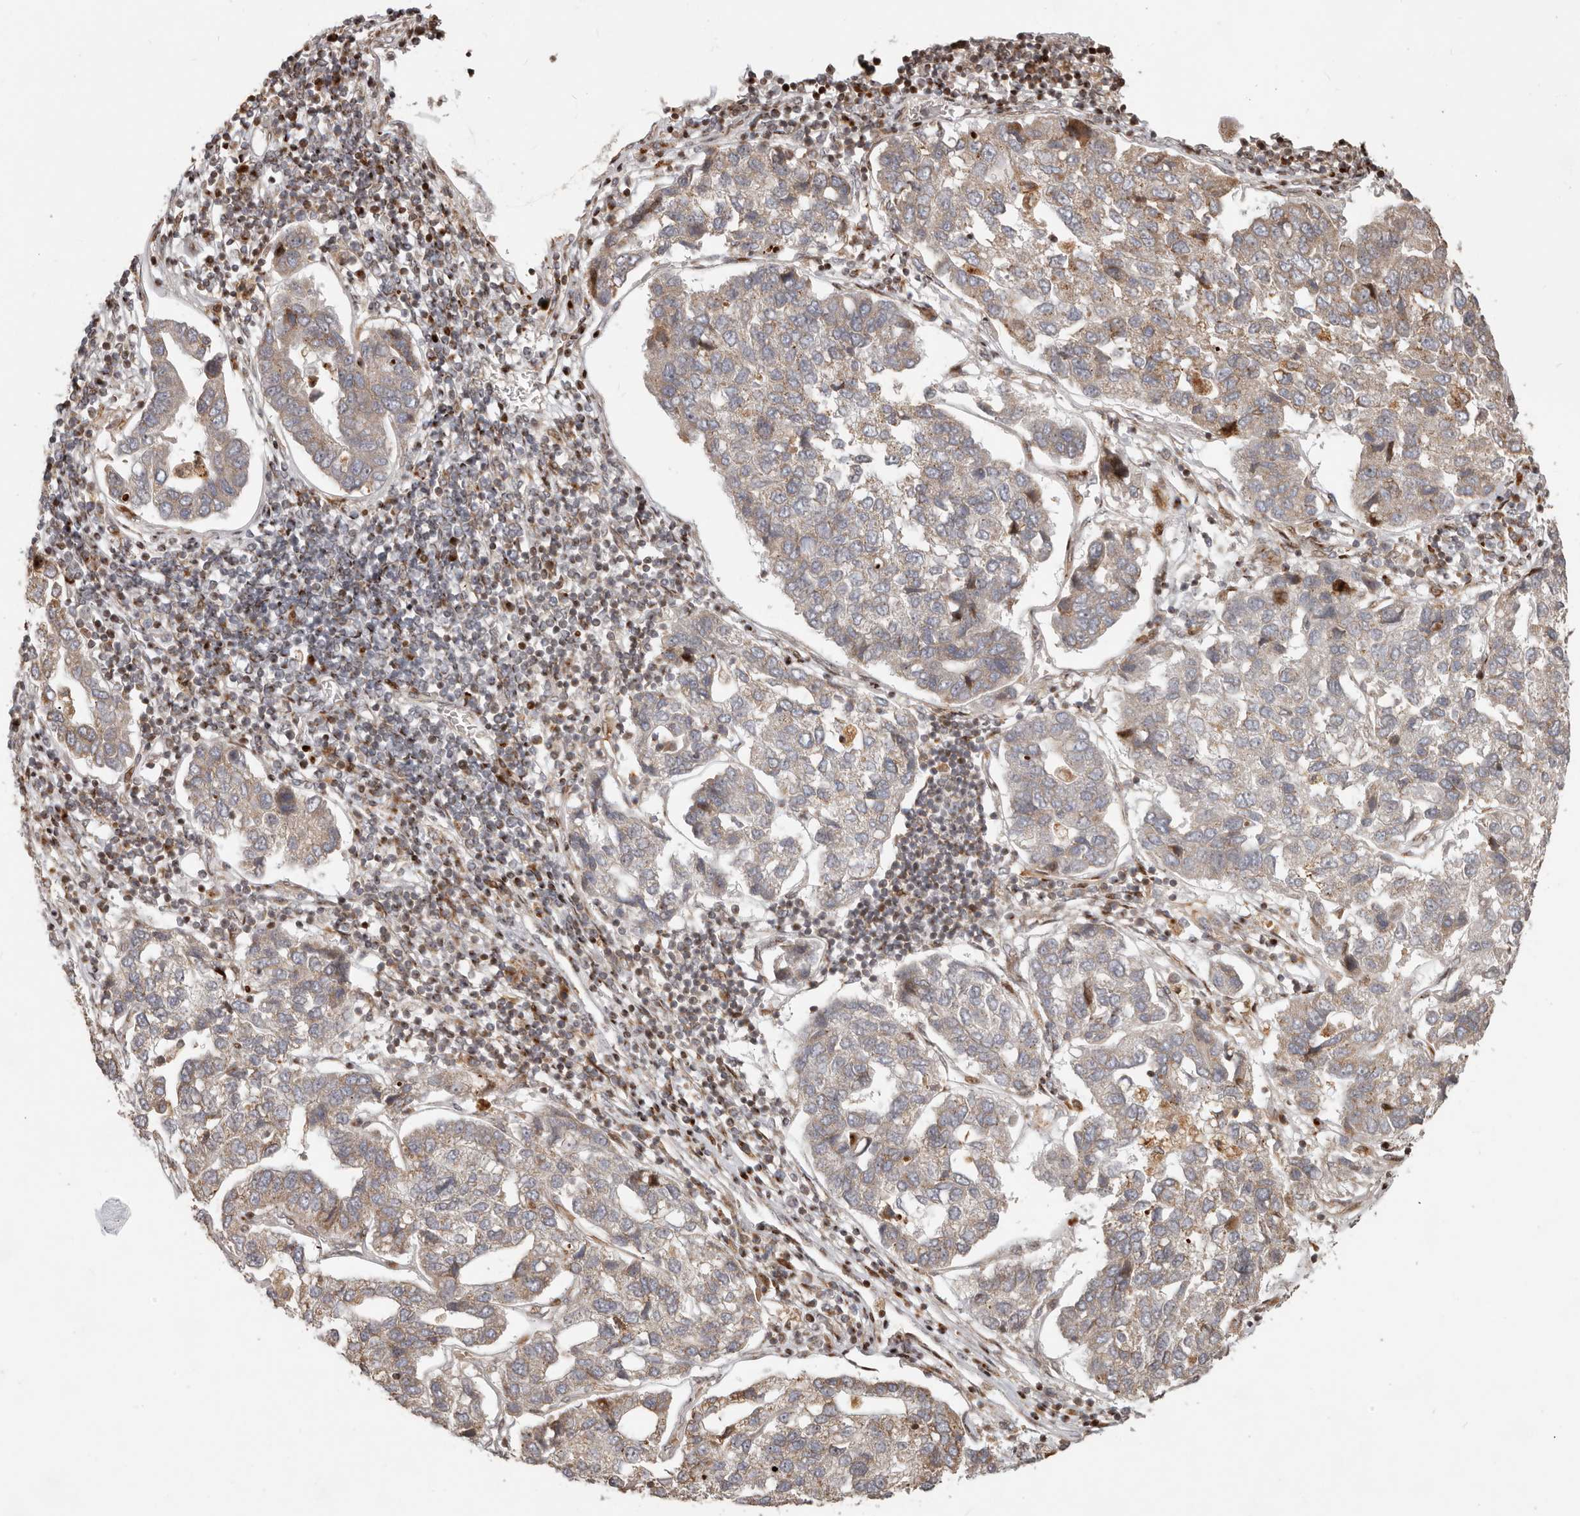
{"staining": {"intensity": "negative", "quantity": "none", "location": "none"}, "tissue": "pancreatic cancer", "cell_type": "Tumor cells", "image_type": "cancer", "snomed": [{"axis": "morphology", "description": "Adenocarcinoma, NOS"}, {"axis": "topography", "description": "Pancreas"}], "caption": "Image shows no significant protein expression in tumor cells of pancreatic cancer. Brightfield microscopy of IHC stained with DAB (3,3'-diaminobenzidine) (brown) and hematoxylin (blue), captured at high magnification.", "gene": "TRIM4", "patient": {"sex": "female", "age": 61}}